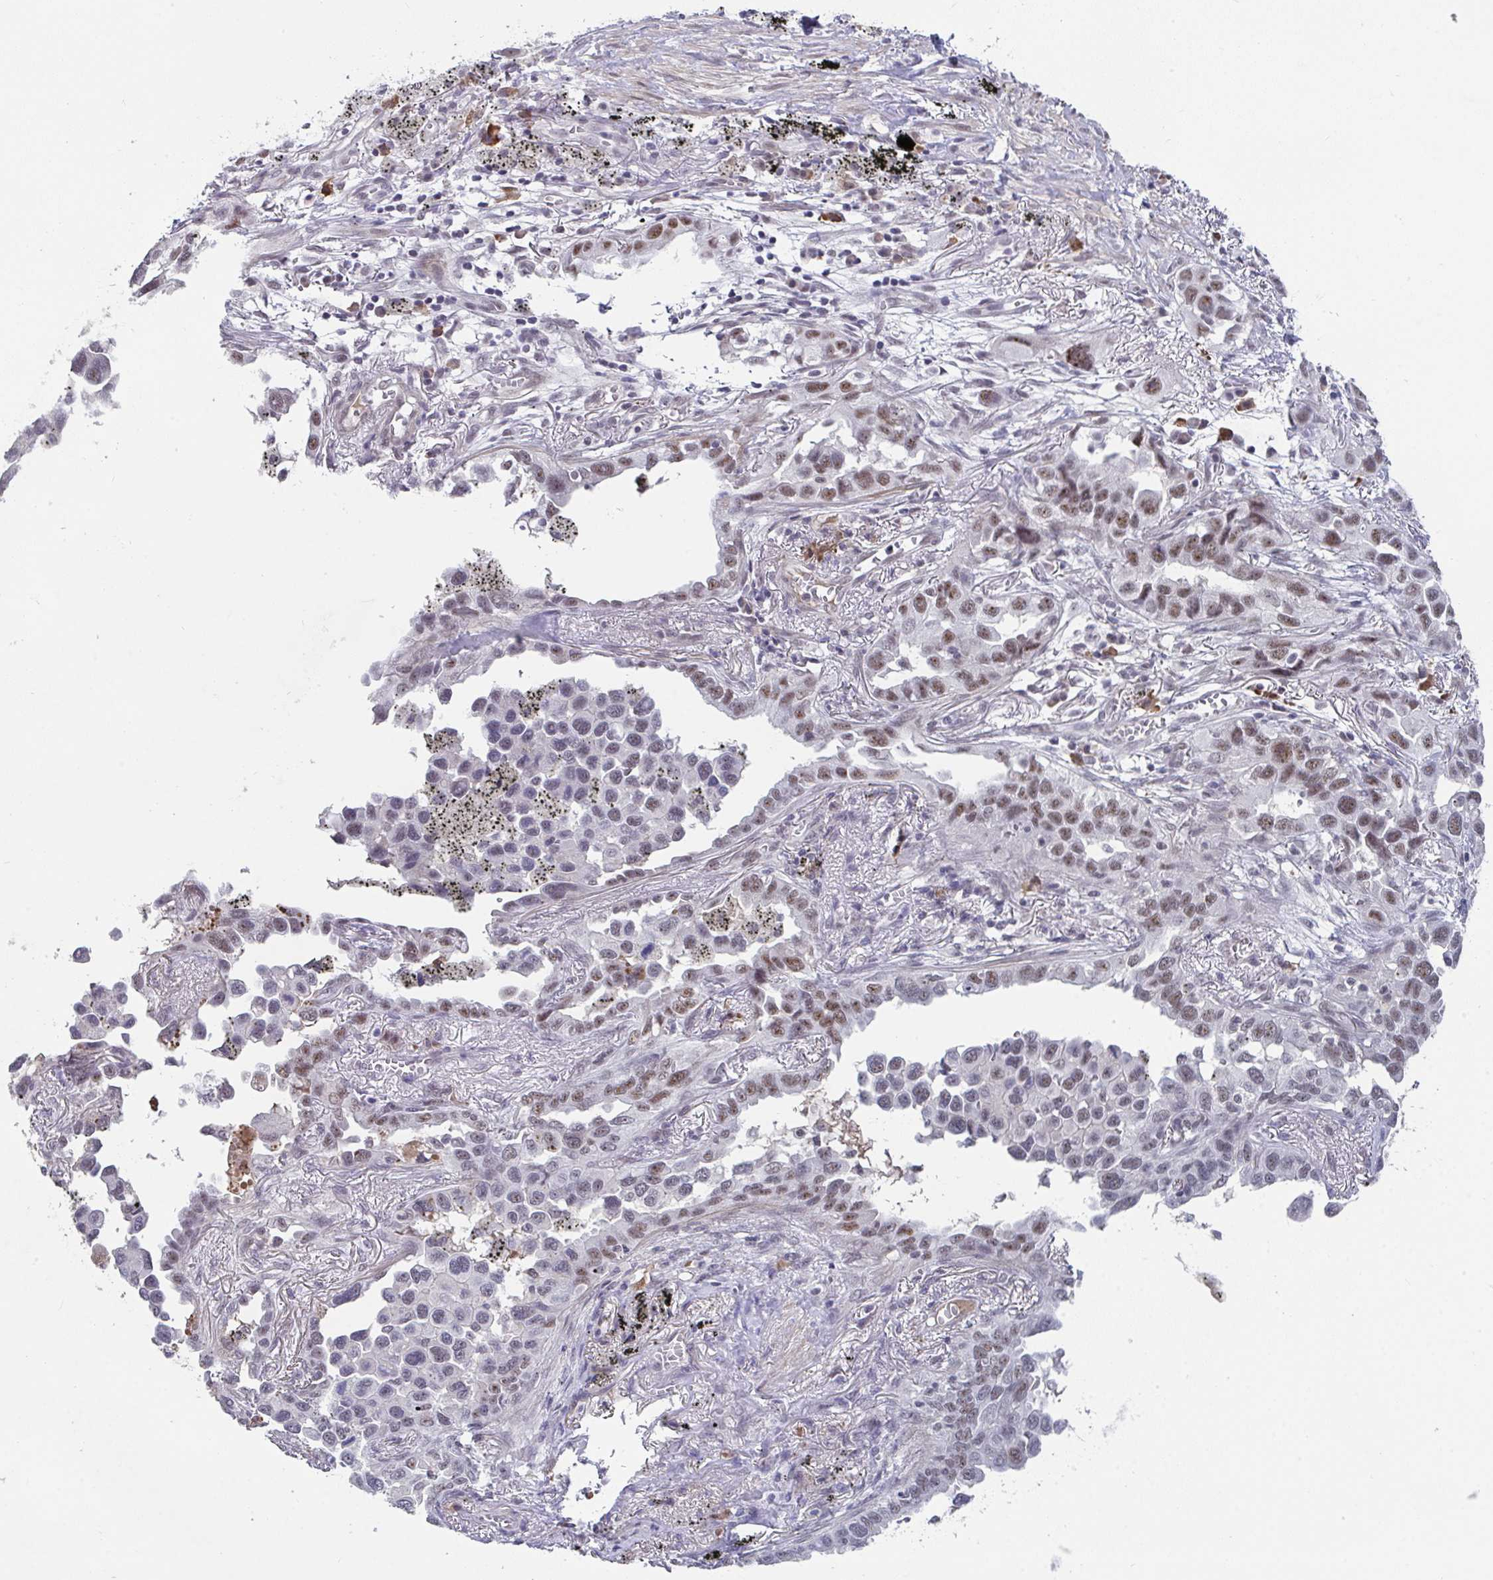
{"staining": {"intensity": "moderate", "quantity": ">75%", "location": "nuclear"}, "tissue": "lung cancer", "cell_type": "Tumor cells", "image_type": "cancer", "snomed": [{"axis": "morphology", "description": "Adenocarcinoma, NOS"}, {"axis": "topography", "description": "Lung"}], "caption": "Lung adenocarcinoma tissue demonstrates moderate nuclear expression in about >75% of tumor cells The staining was performed using DAB, with brown indicating positive protein expression. Nuclei are stained blue with hematoxylin.", "gene": "RBBP6", "patient": {"sex": "male", "age": 67}}